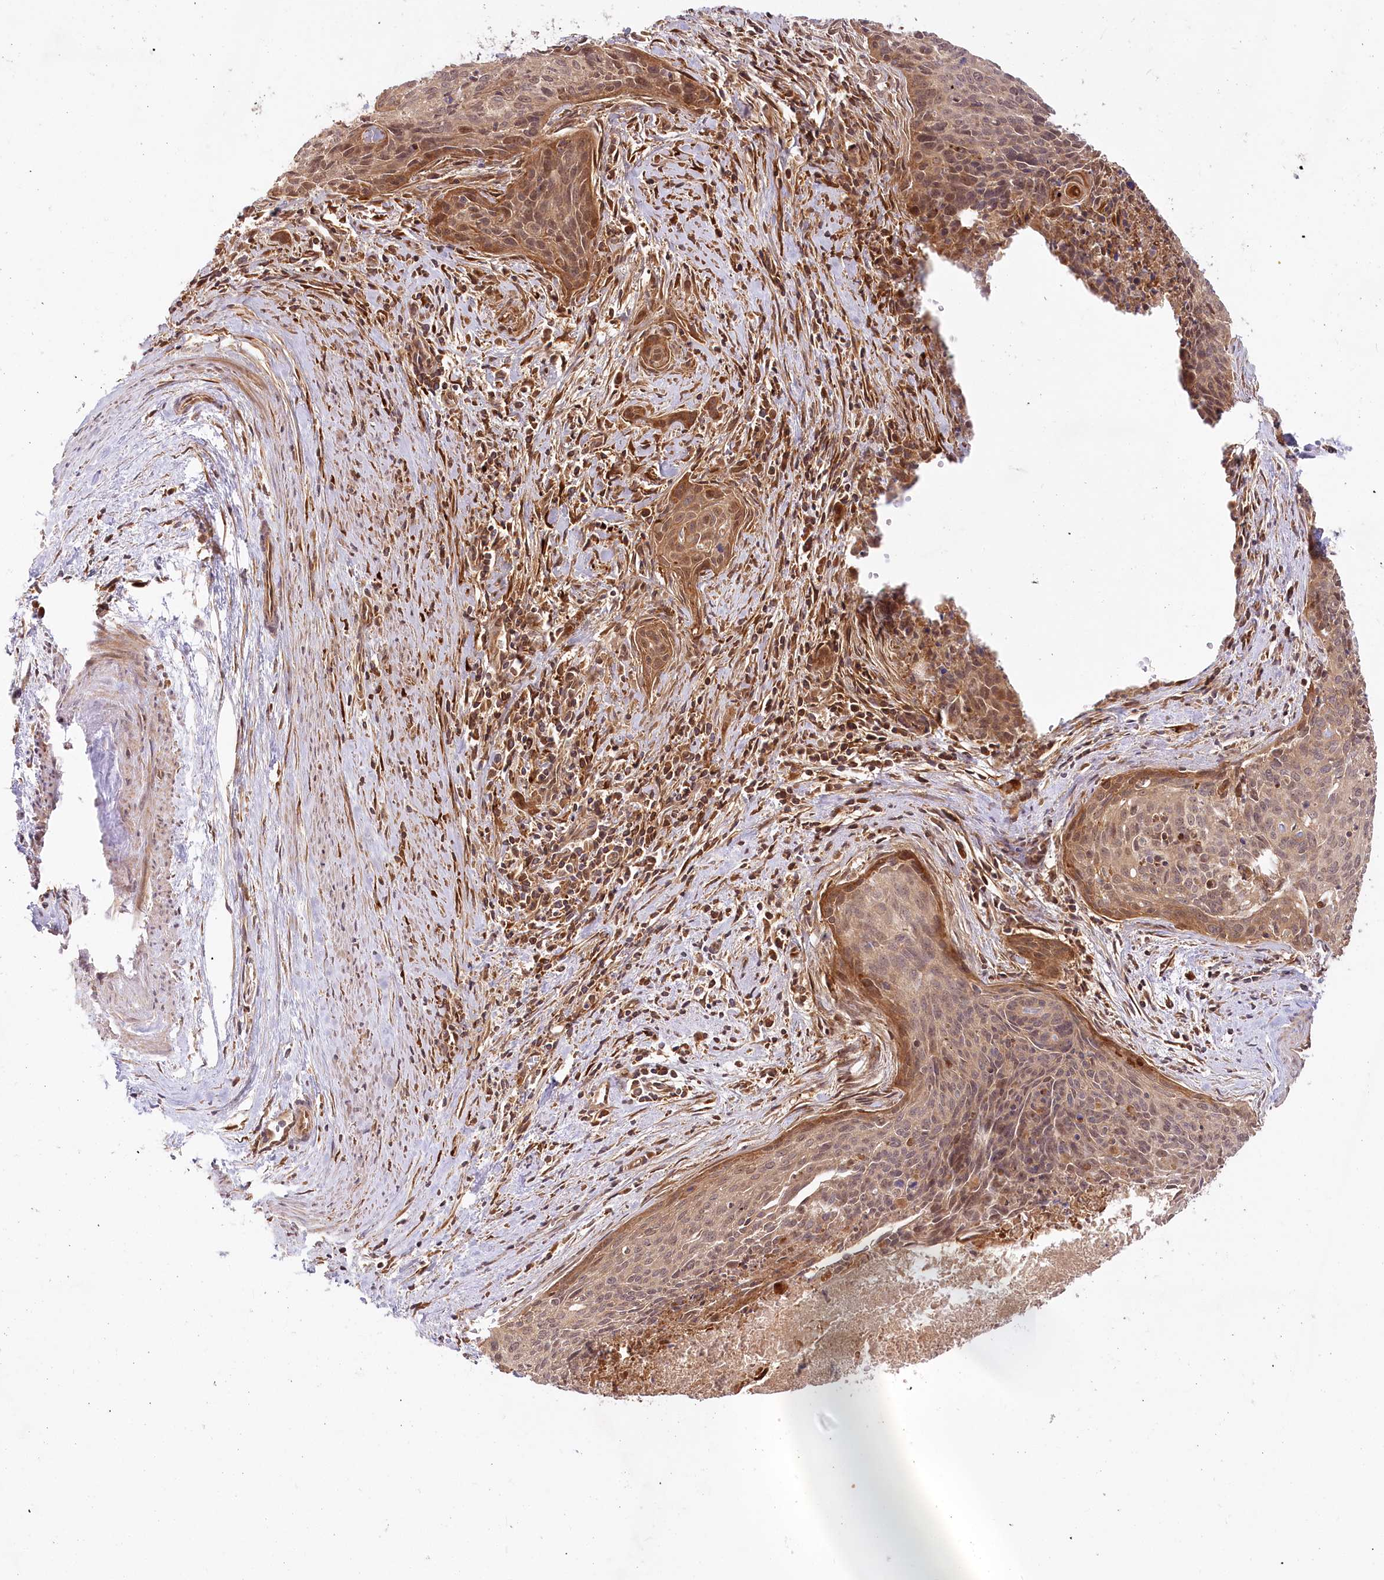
{"staining": {"intensity": "moderate", "quantity": ">75%", "location": "cytoplasmic/membranous,nuclear"}, "tissue": "cervical cancer", "cell_type": "Tumor cells", "image_type": "cancer", "snomed": [{"axis": "morphology", "description": "Squamous cell carcinoma, NOS"}, {"axis": "topography", "description": "Cervix"}], "caption": "Cervical cancer stained for a protein (brown) demonstrates moderate cytoplasmic/membranous and nuclear positive expression in approximately >75% of tumor cells.", "gene": "CEP70", "patient": {"sex": "female", "age": 55}}